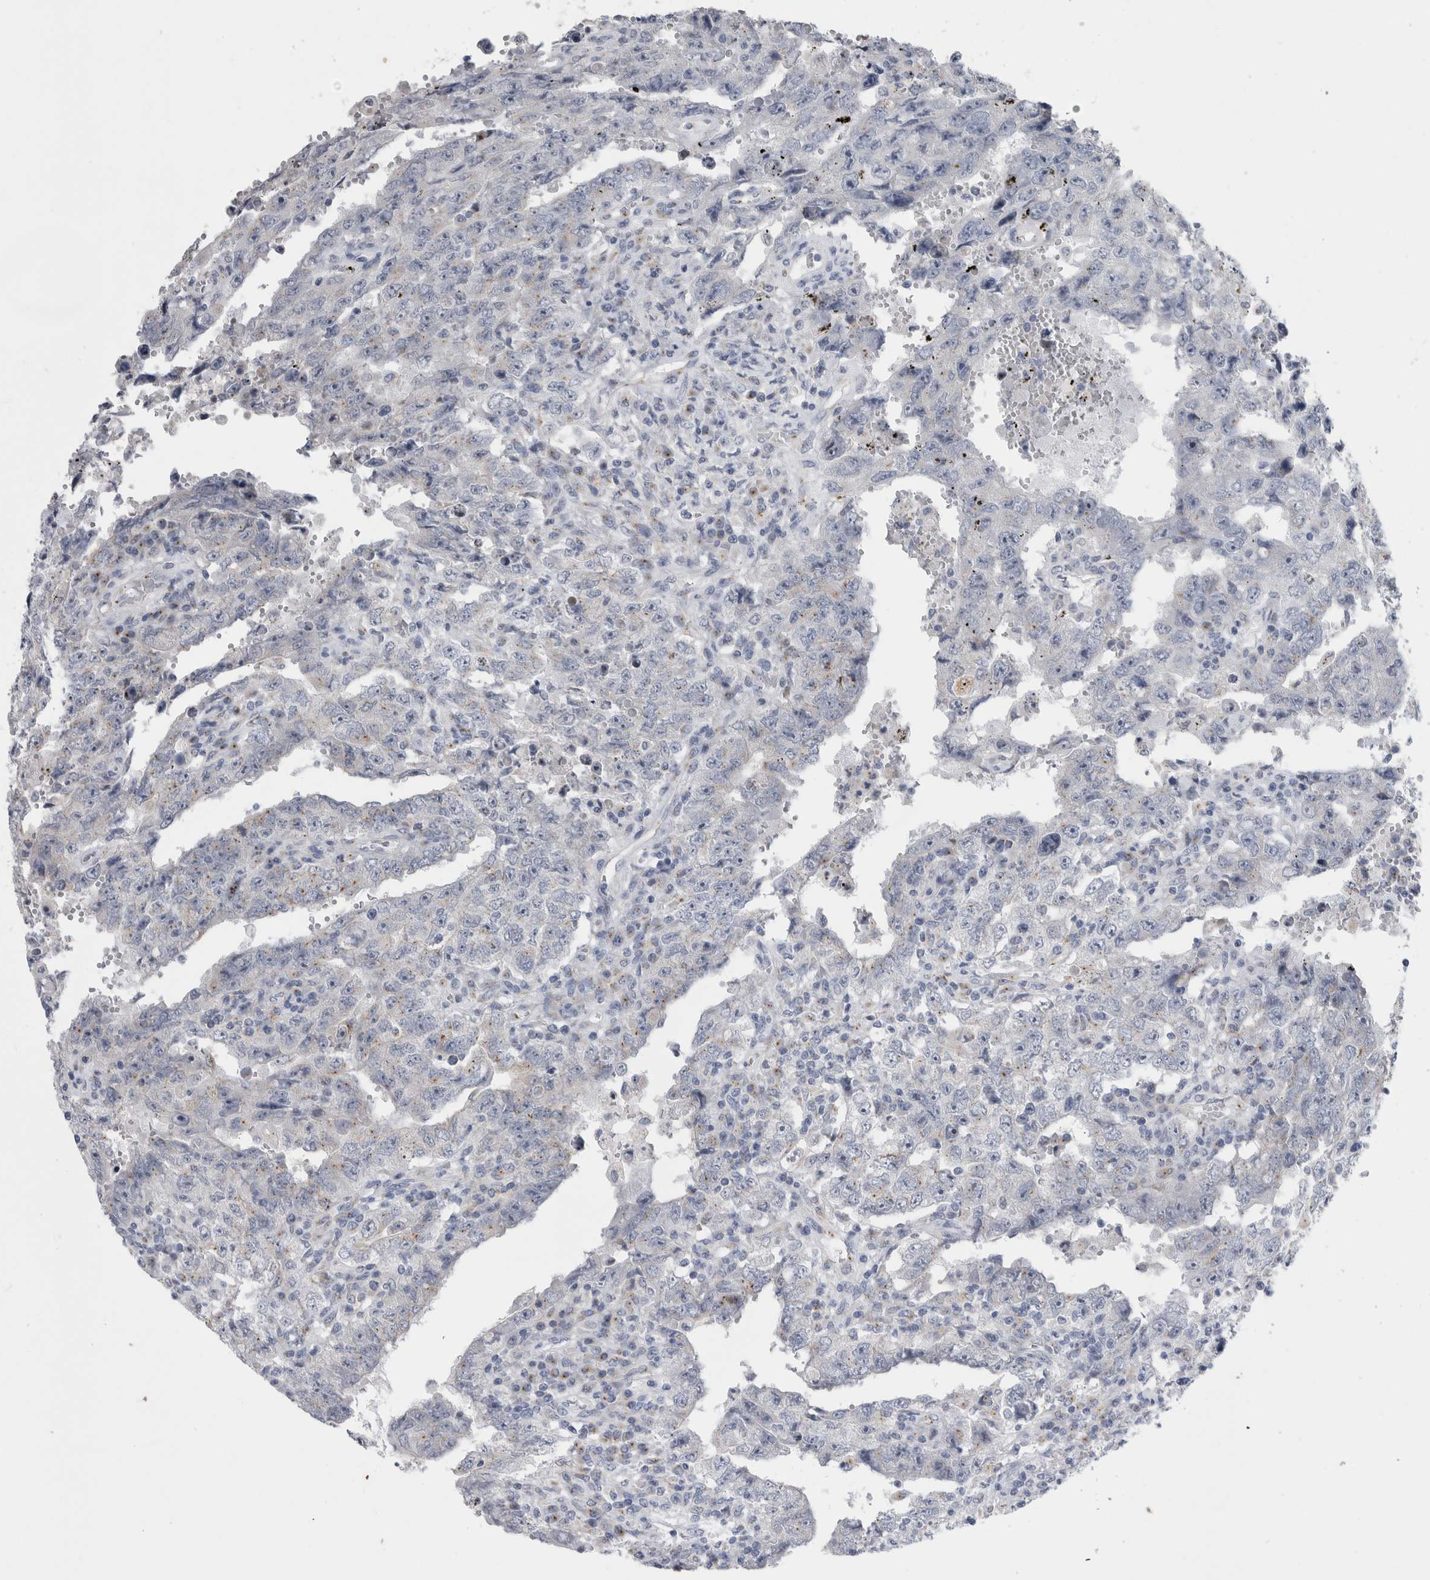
{"staining": {"intensity": "negative", "quantity": "none", "location": "none"}, "tissue": "testis cancer", "cell_type": "Tumor cells", "image_type": "cancer", "snomed": [{"axis": "morphology", "description": "Carcinoma, Embryonal, NOS"}, {"axis": "topography", "description": "Testis"}], "caption": "DAB immunohistochemical staining of human testis embryonal carcinoma reveals no significant expression in tumor cells.", "gene": "AKAP9", "patient": {"sex": "male", "age": 26}}